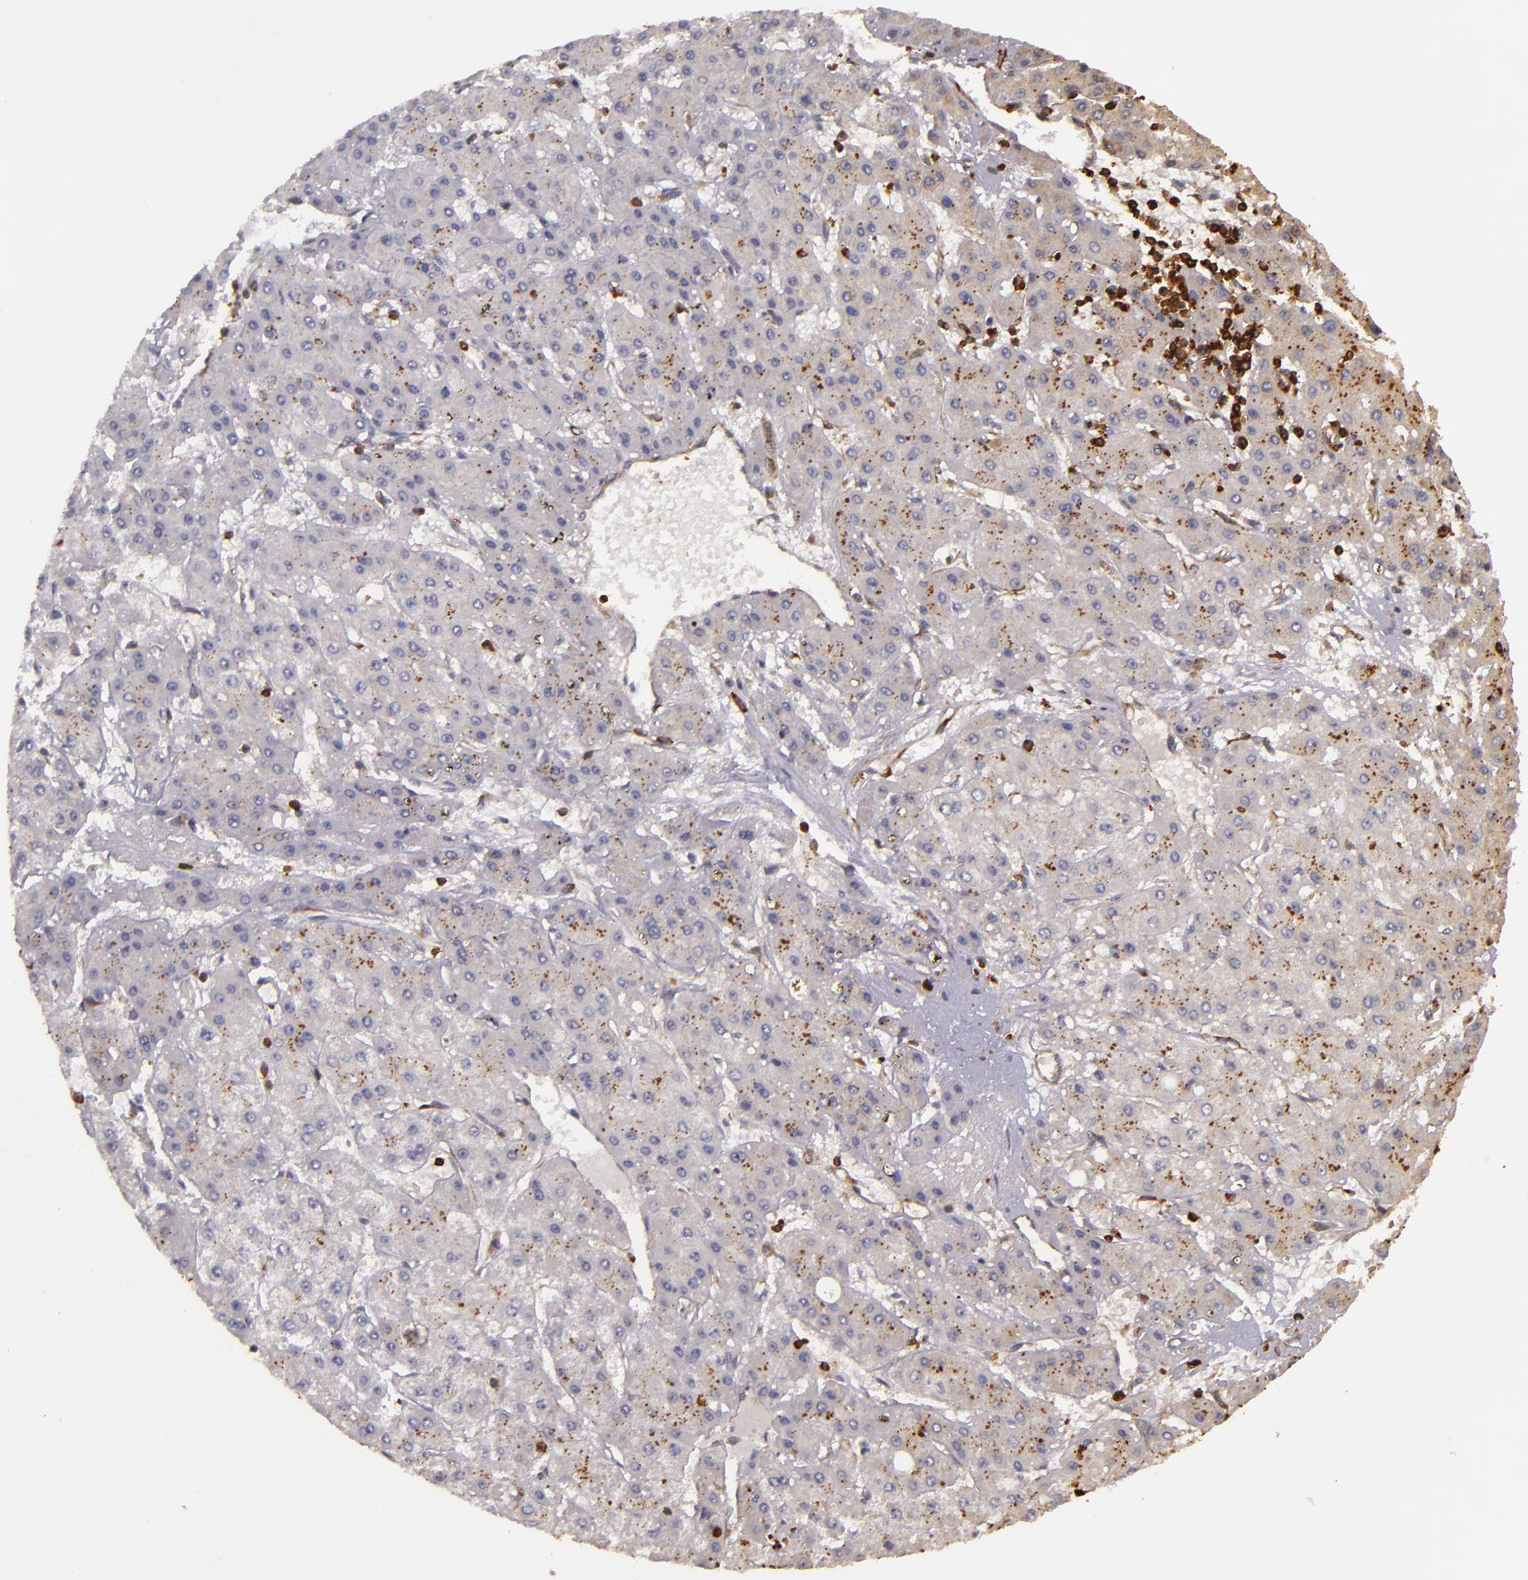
{"staining": {"intensity": "weak", "quantity": "25%-75%", "location": "cytoplasmic/membranous"}, "tissue": "liver cancer", "cell_type": "Tumor cells", "image_type": "cancer", "snomed": [{"axis": "morphology", "description": "Carcinoma, Hepatocellular, NOS"}, {"axis": "topography", "description": "Liver"}], "caption": "Liver cancer (hepatocellular carcinoma) stained with a brown dye displays weak cytoplasmic/membranous positive expression in about 25%-75% of tumor cells.", "gene": "SLC9A3R1", "patient": {"sex": "female", "age": 52}}